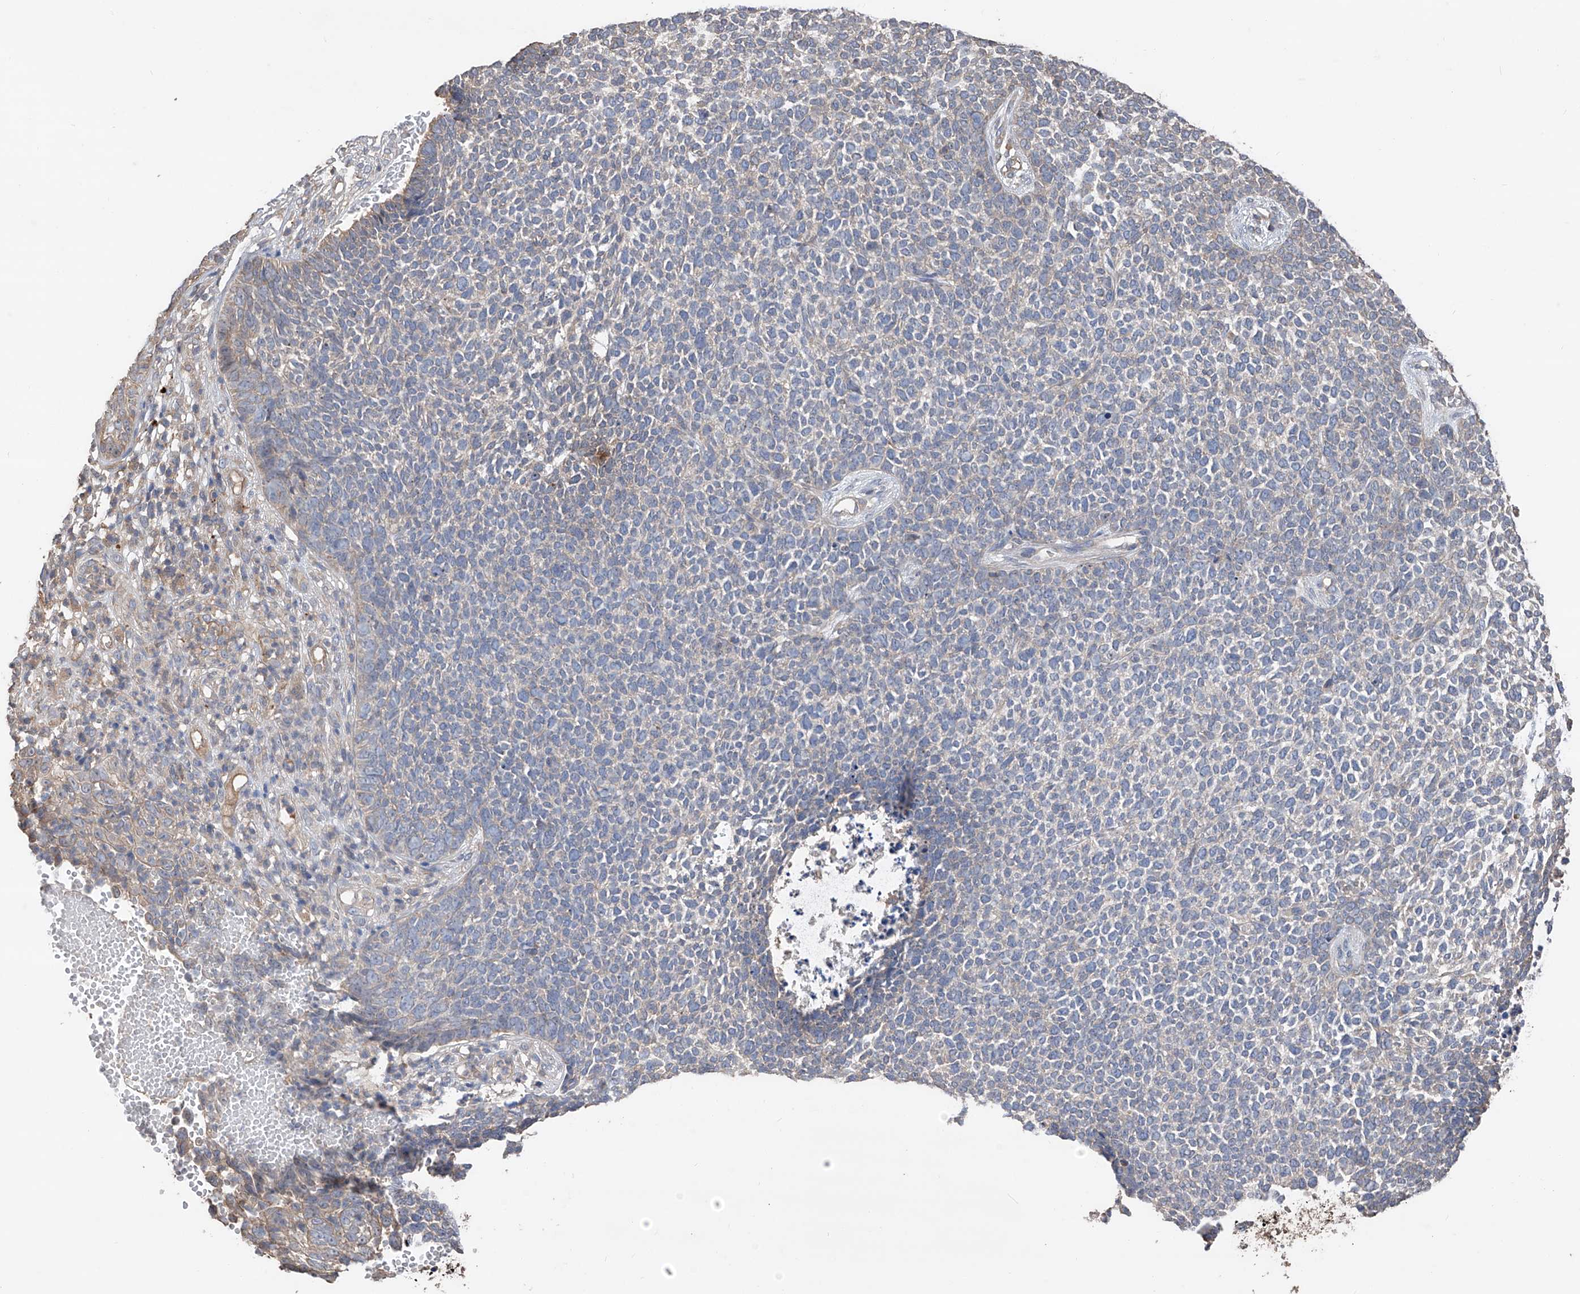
{"staining": {"intensity": "negative", "quantity": "none", "location": "none"}, "tissue": "skin cancer", "cell_type": "Tumor cells", "image_type": "cancer", "snomed": [{"axis": "morphology", "description": "Basal cell carcinoma"}, {"axis": "topography", "description": "Skin"}], "caption": "A high-resolution photomicrograph shows immunohistochemistry (IHC) staining of basal cell carcinoma (skin), which displays no significant expression in tumor cells. Brightfield microscopy of immunohistochemistry stained with DAB (3,3'-diaminobenzidine) (brown) and hematoxylin (blue), captured at high magnification.", "gene": "EDN1", "patient": {"sex": "female", "age": 84}}